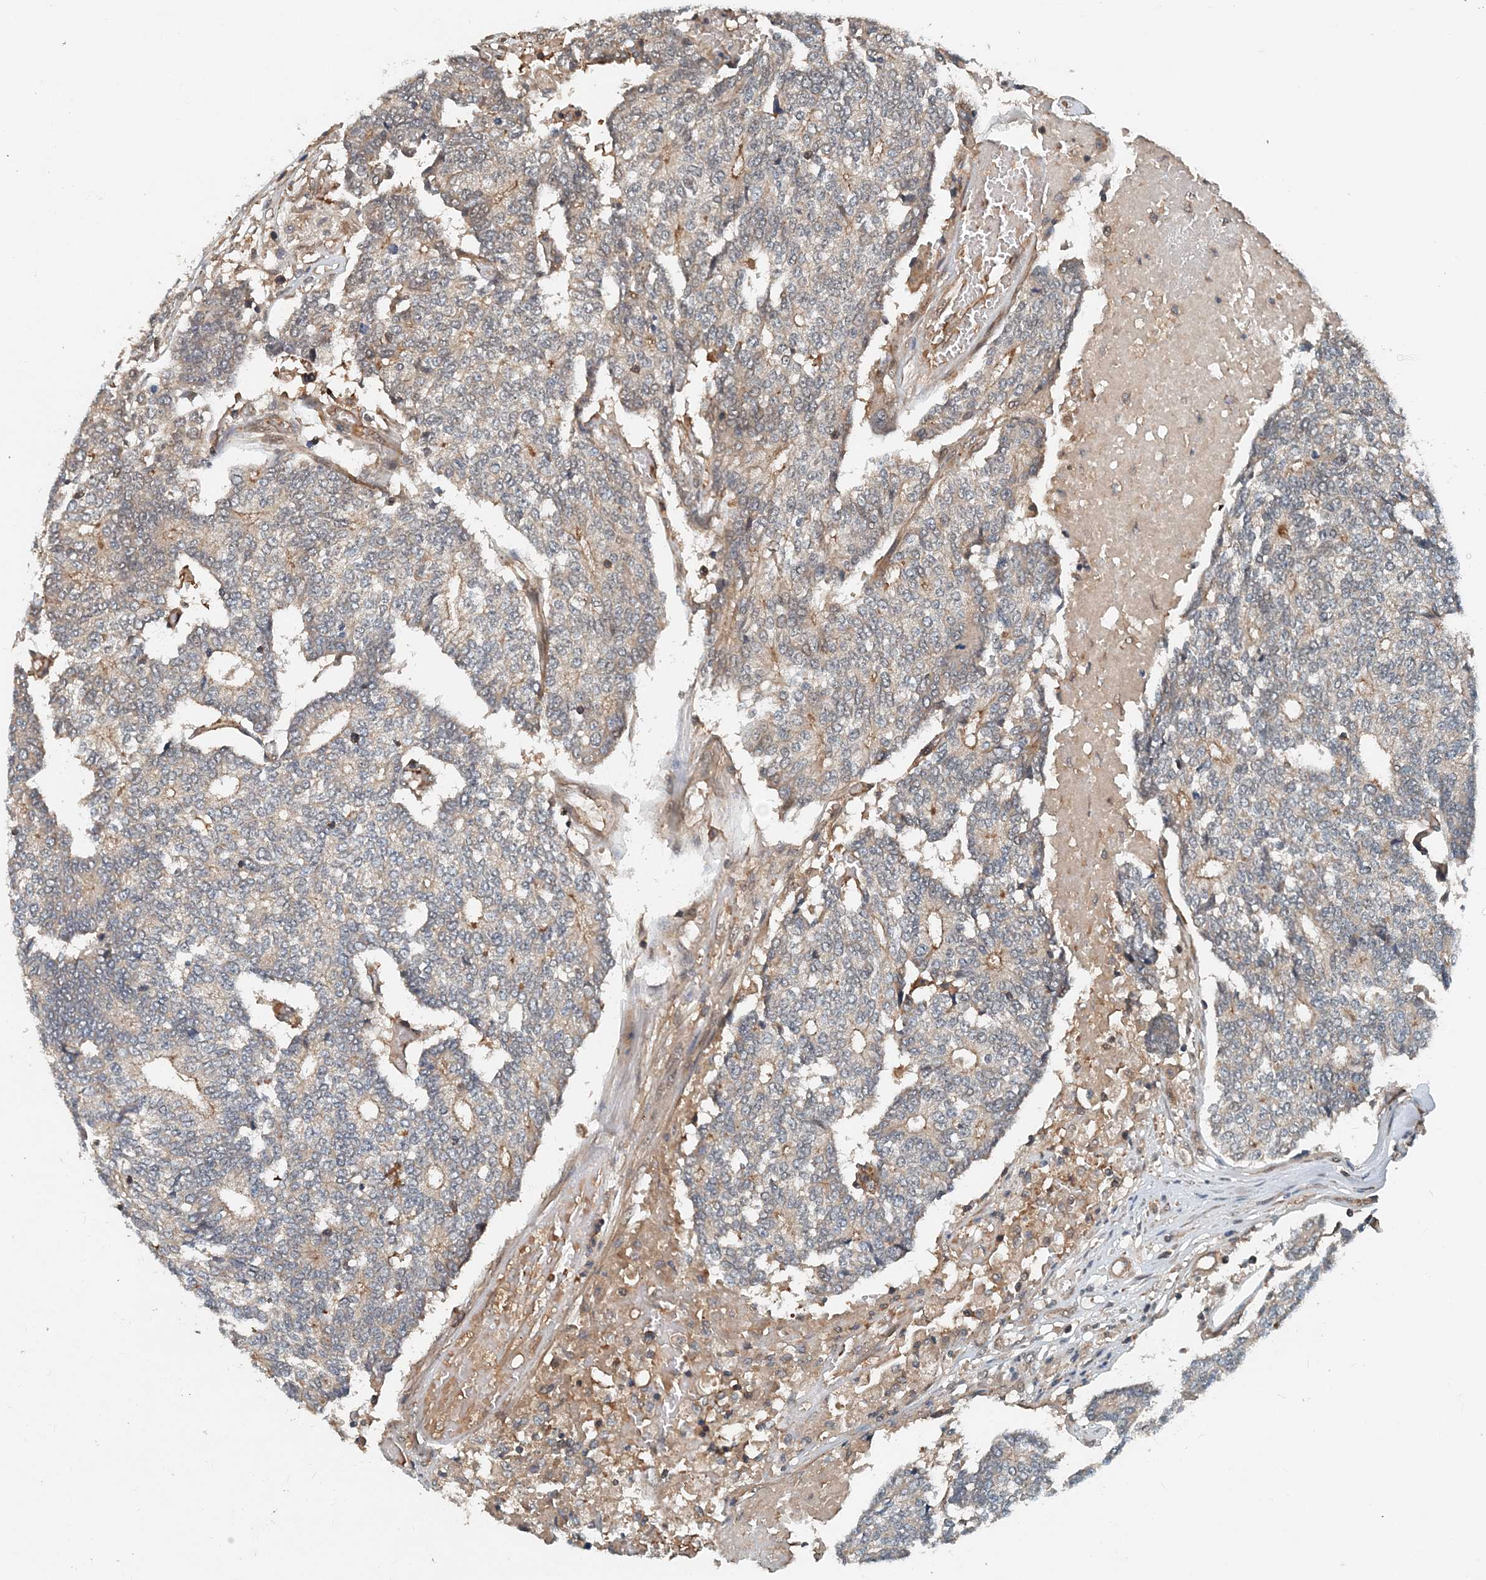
{"staining": {"intensity": "moderate", "quantity": "<25%", "location": "cytoplasmic/membranous"}, "tissue": "prostate cancer", "cell_type": "Tumor cells", "image_type": "cancer", "snomed": [{"axis": "morphology", "description": "Normal tissue, NOS"}, {"axis": "morphology", "description": "Adenocarcinoma, High grade"}, {"axis": "topography", "description": "Prostate"}, {"axis": "topography", "description": "Seminal veicle"}], "caption": "This is a photomicrograph of immunohistochemistry staining of prostate high-grade adenocarcinoma, which shows moderate staining in the cytoplasmic/membranous of tumor cells.", "gene": "SMPD3", "patient": {"sex": "male", "age": 55}}